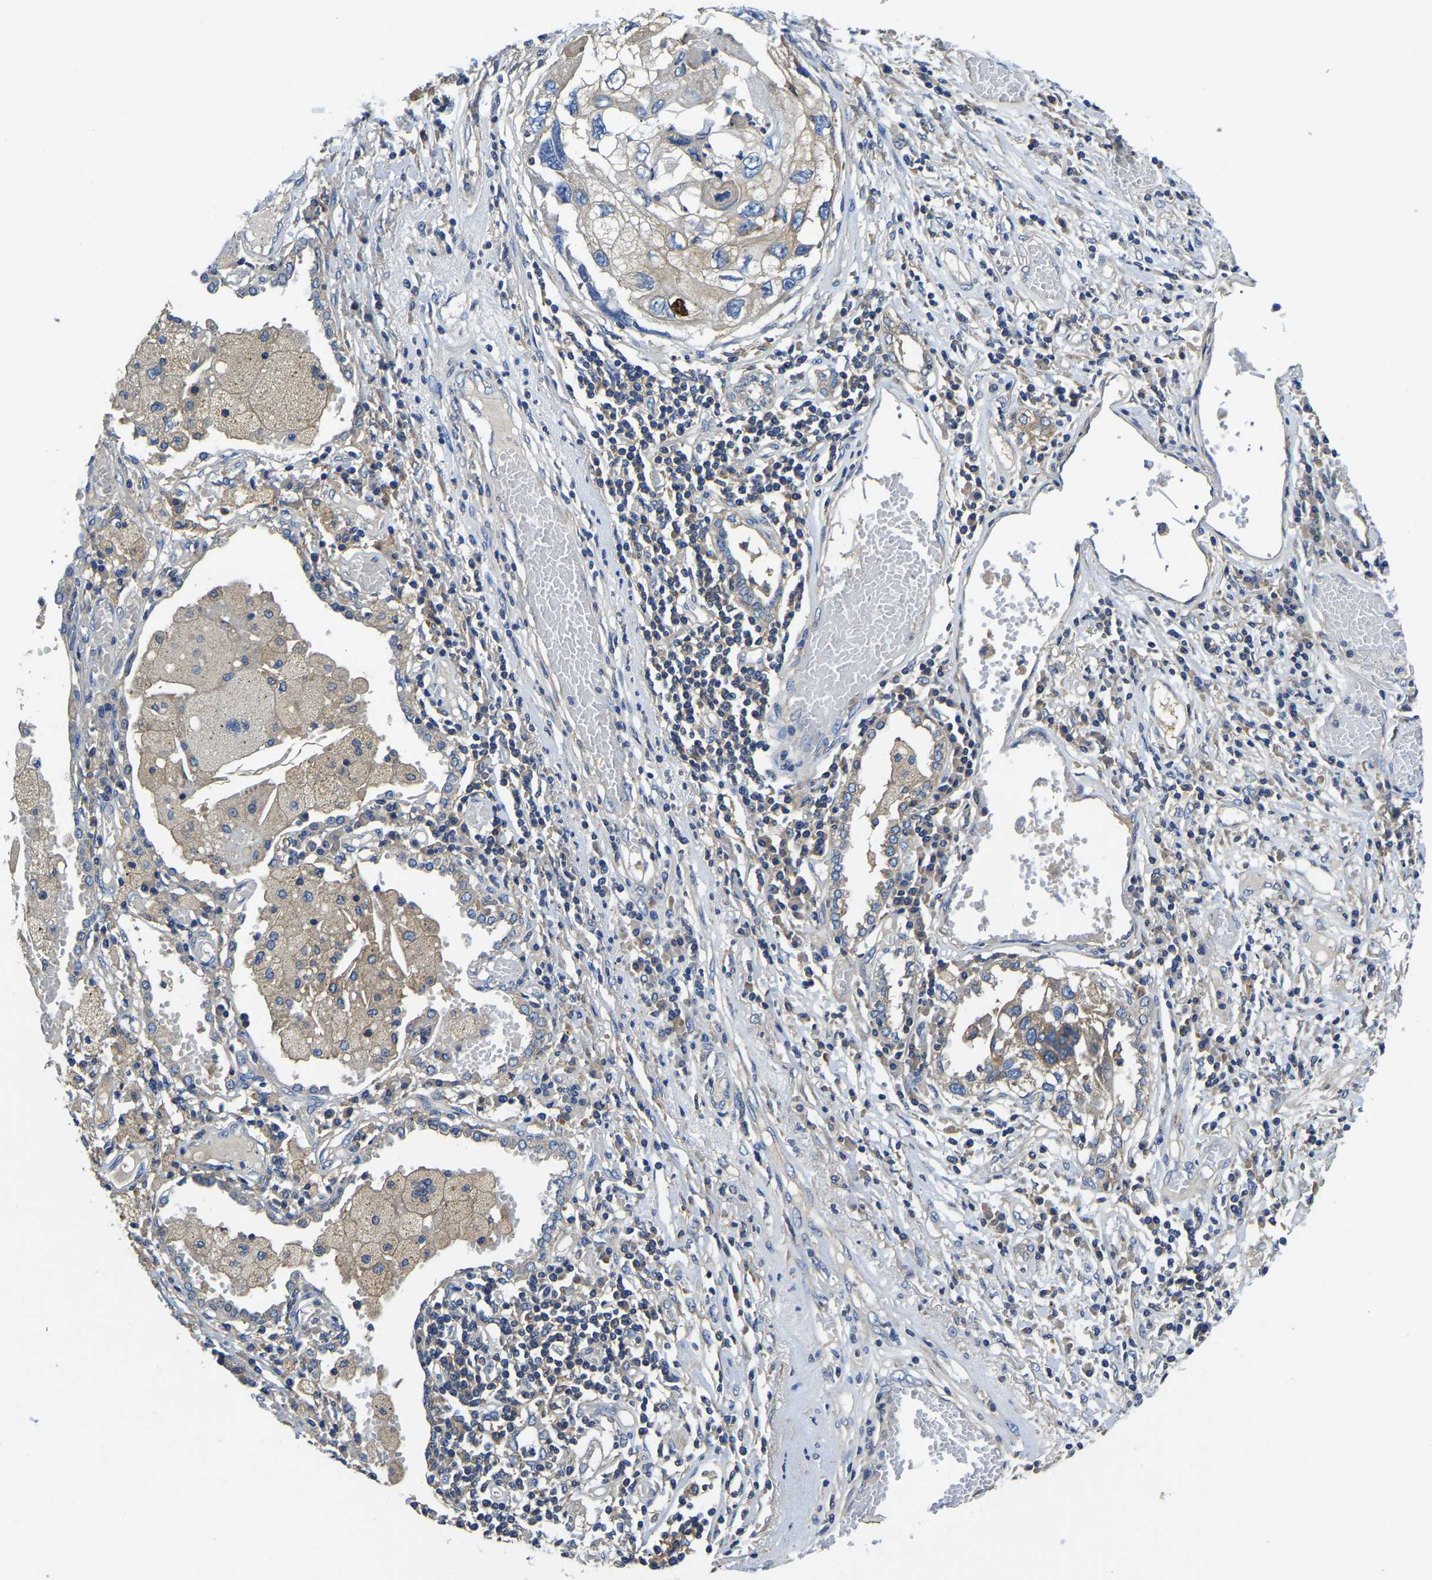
{"staining": {"intensity": "weak", "quantity": ">75%", "location": "cytoplasmic/membranous"}, "tissue": "lung cancer", "cell_type": "Tumor cells", "image_type": "cancer", "snomed": [{"axis": "morphology", "description": "Squamous cell carcinoma, NOS"}, {"axis": "topography", "description": "Lung"}], "caption": "High-power microscopy captured an IHC histopathology image of lung cancer, revealing weak cytoplasmic/membranous staining in approximately >75% of tumor cells.", "gene": "STAT2", "patient": {"sex": "male", "age": 71}}